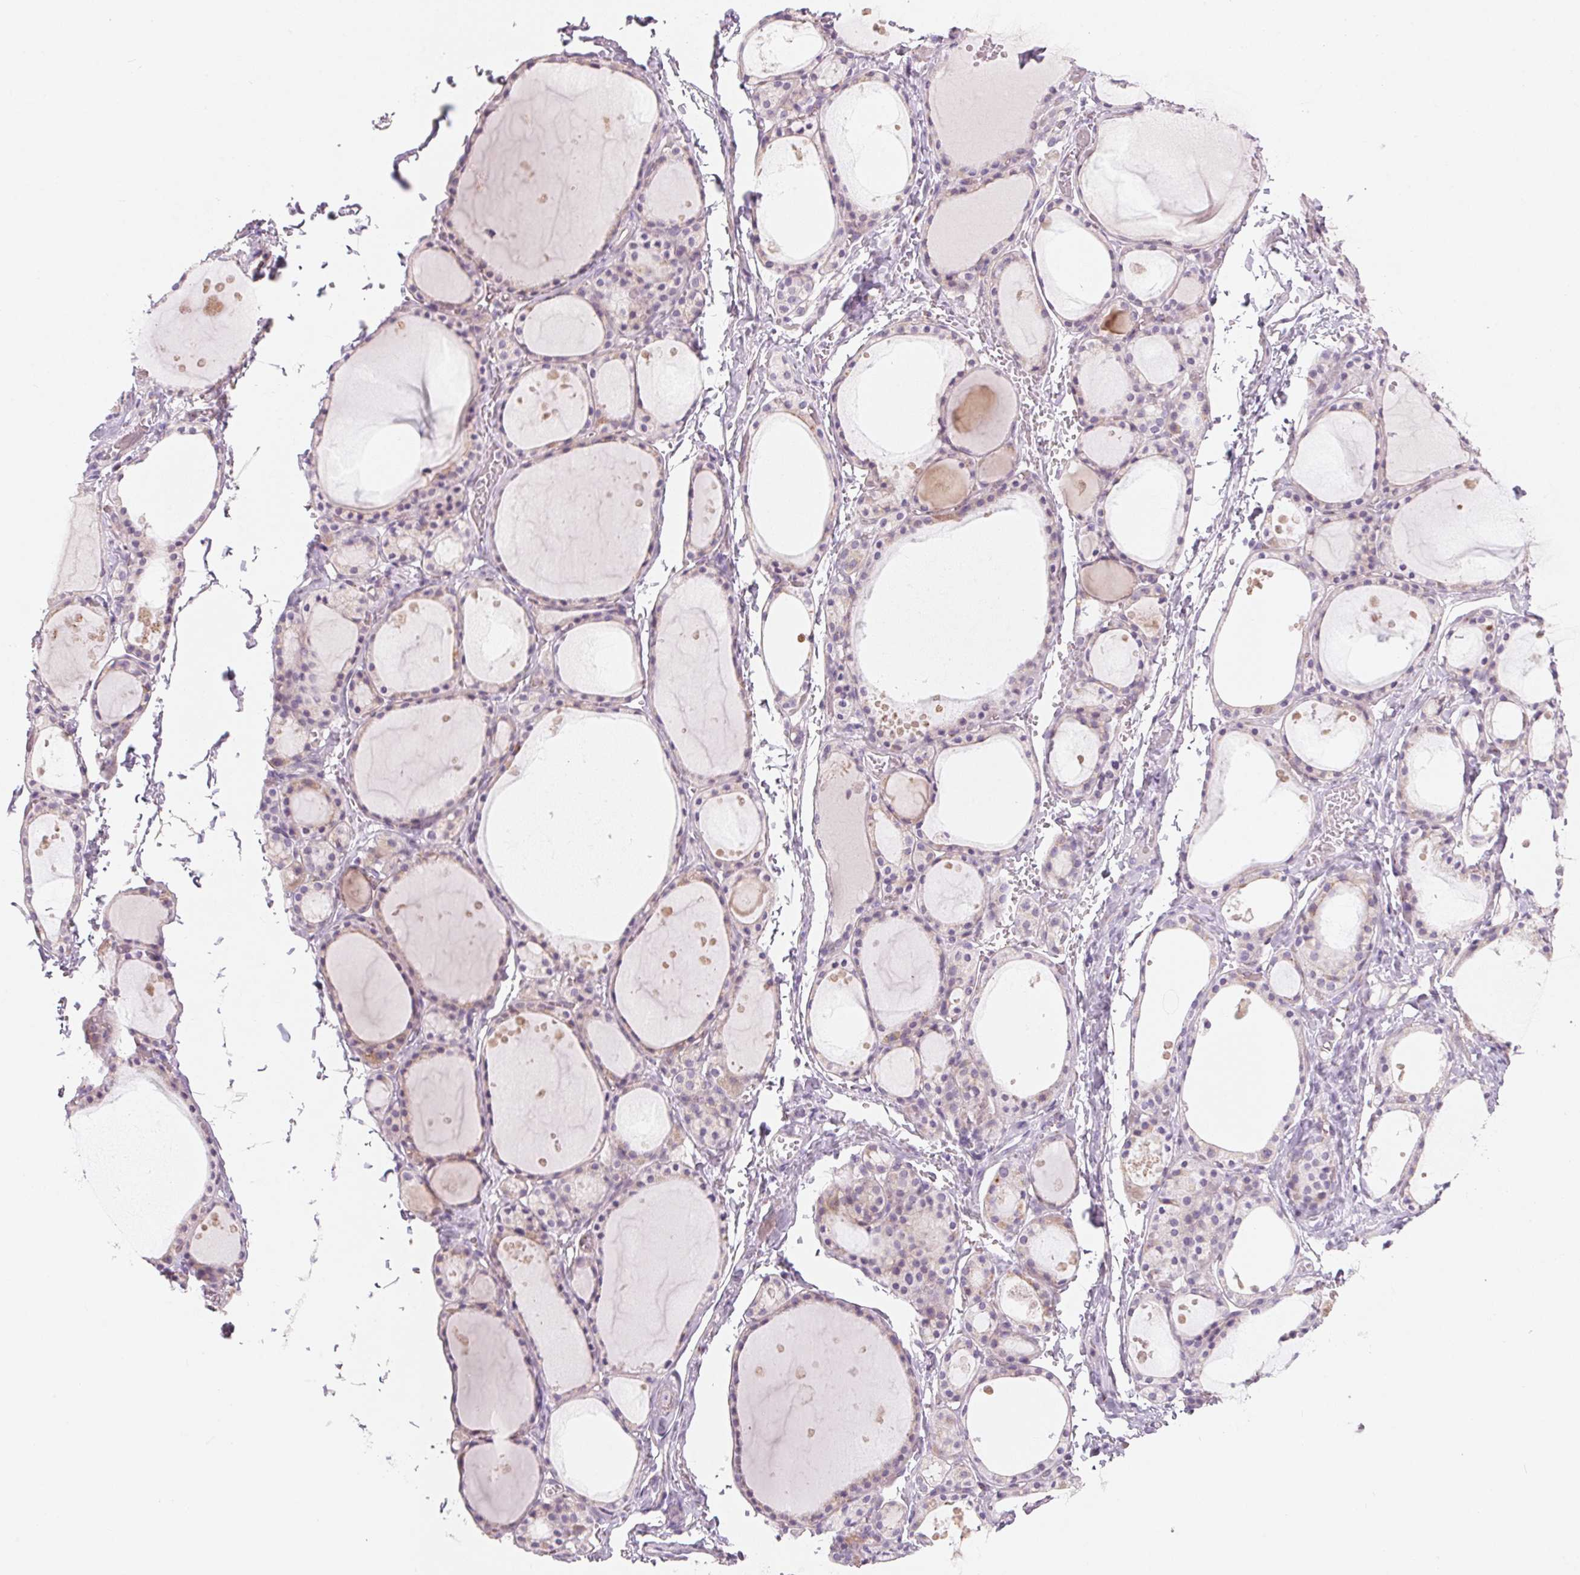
{"staining": {"intensity": "weak", "quantity": "<25%", "location": "cytoplasmic/membranous"}, "tissue": "thyroid gland", "cell_type": "Glandular cells", "image_type": "normal", "snomed": [{"axis": "morphology", "description": "Normal tissue, NOS"}, {"axis": "topography", "description": "Thyroid gland"}], "caption": "An immunohistochemistry (IHC) histopathology image of normal thyroid gland is shown. There is no staining in glandular cells of thyroid gland. Brightfield microscopy of IHC stained with DAB (brown) and hematoxylin (blue), captured at high magnification.", "gene": "DRAM2", "patient": {"sex": "male", "age": 68}}